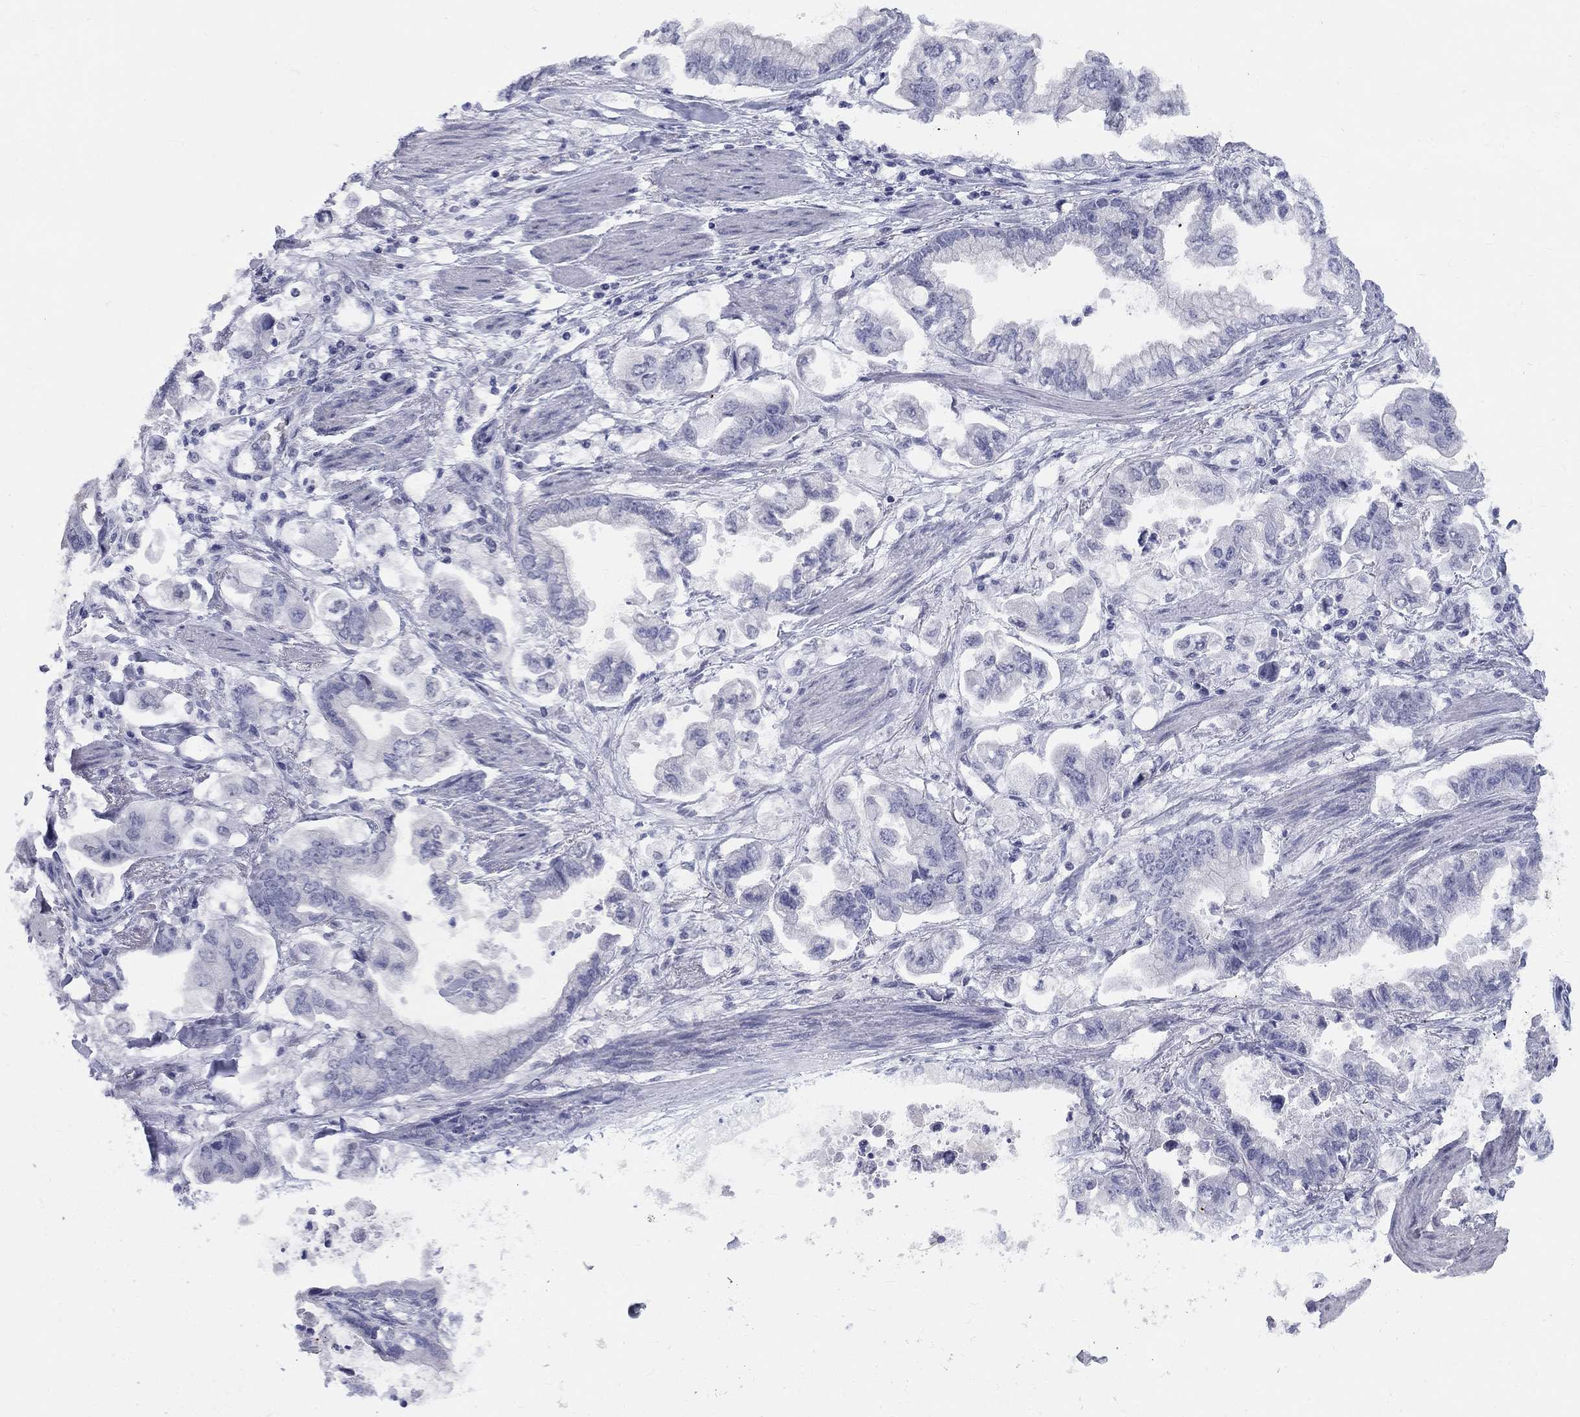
{"staining": {"intensity": "negative", "quantity": "none", "location": "none"}, "tissue": "stomach cancer", "cell_type": "Tumor cells", "image_type": "cancer", "snomed": [{"axis": "morphology", "description": "Normal tissue, NOS"}, {"axis": "morphology", "description": "Adenocarcinoma, NOS"}, {"axis": "topography", "description": "Stomach"}], "caption": "High power microscopy photomicrograph of an immunohistochemistry micrograph of stomach cancer, revealing no significant expression in tumor cells.", "gene": "DMTN", "patient": {"sex": "male", "age": 62}}